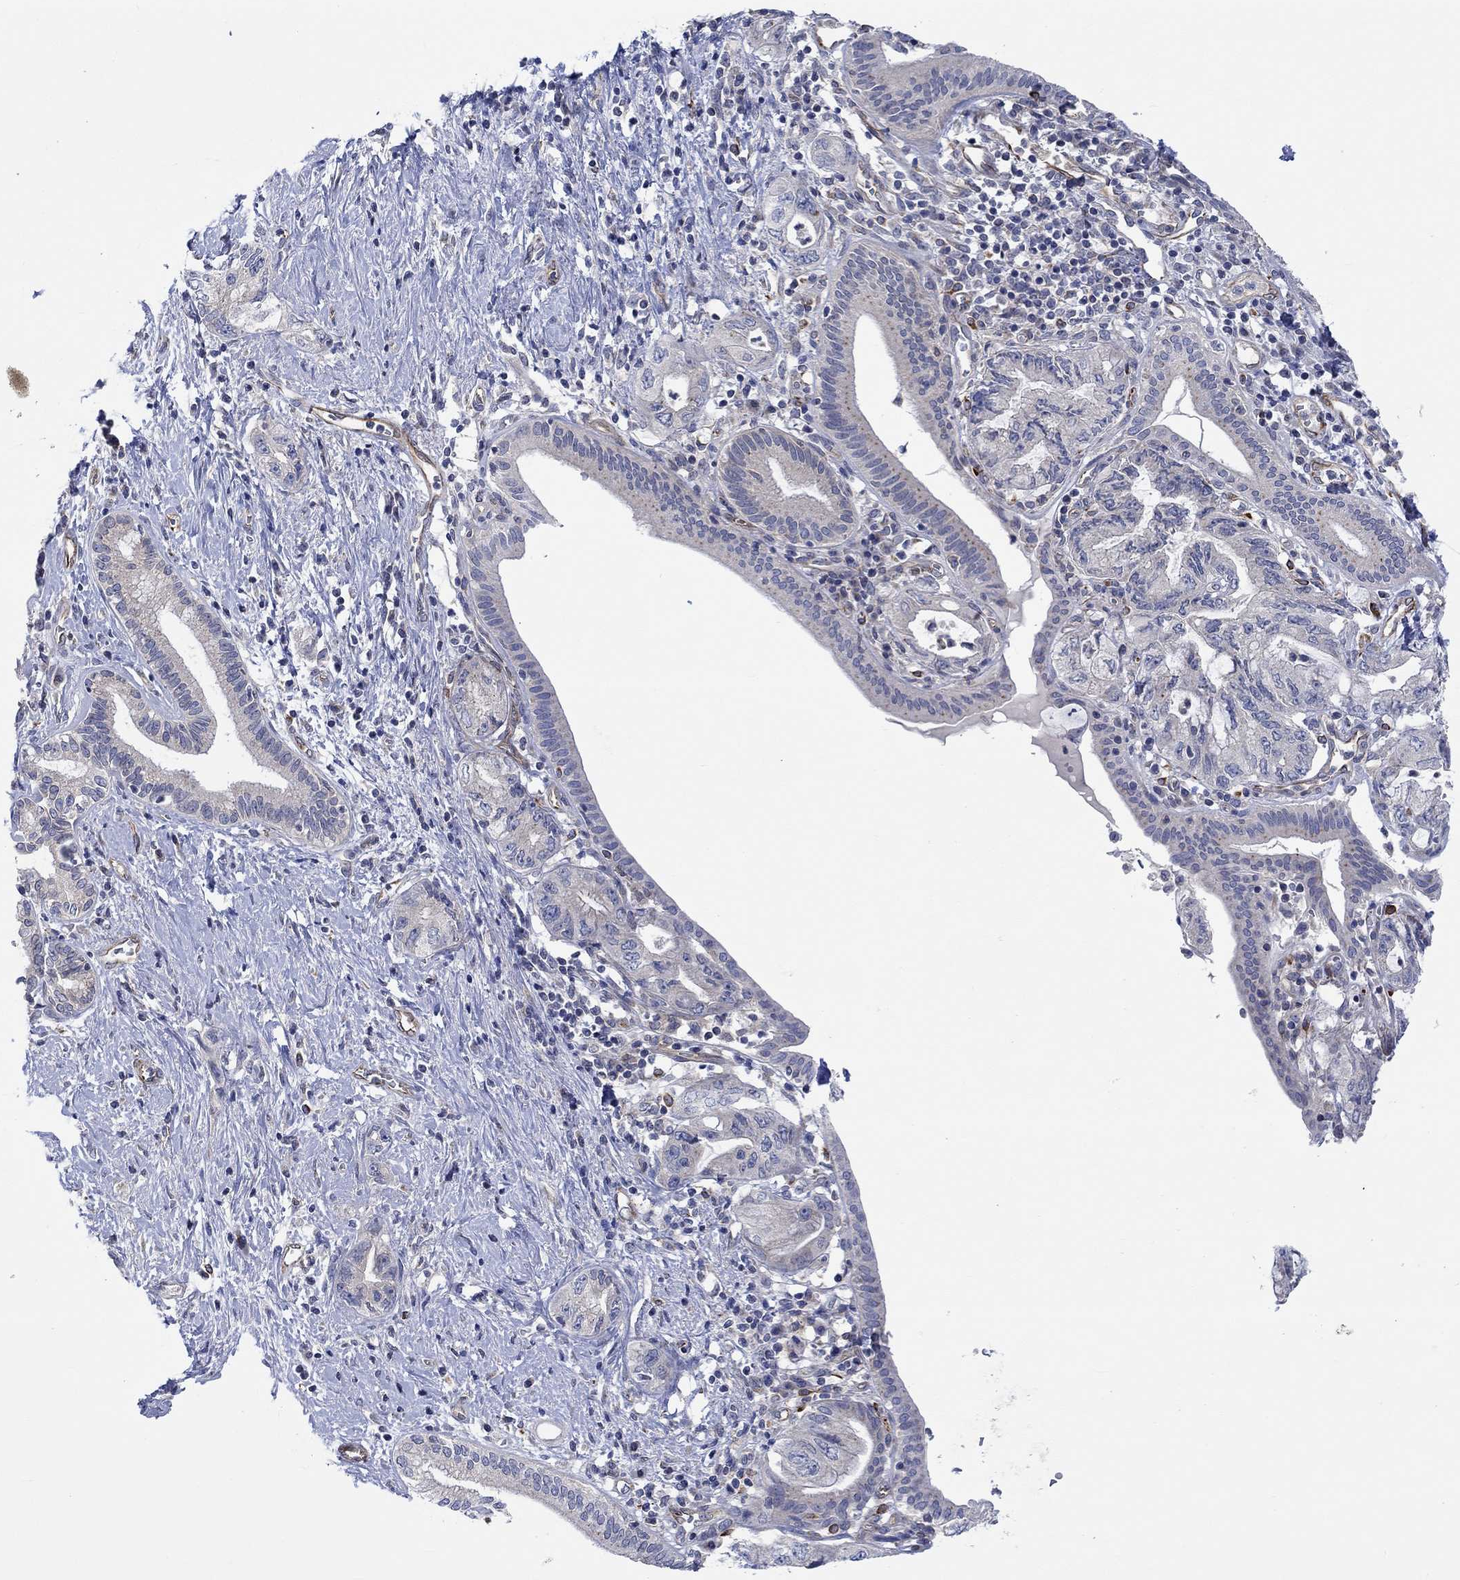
{"staining": {"intensity": "moderate", "quantity": "<25%", "location": "cytoplasmic/membranous"}, "tissue": "pancreatic cancer", "cell_type": "Tumor cells", "image_type": "cancer", "snomed": [{"axis": "morphology", "description": "Adenocarcinoma, NOS"}, {"axis": "topography", "description": "Pancreas"}], "caption": "Human adenocarcinoma (pancreatic) stained with a protein marker shows moderate staining in tumor cells.", "gene": "CAMK1D", "patient": {"sex": "female", "age": 73}}